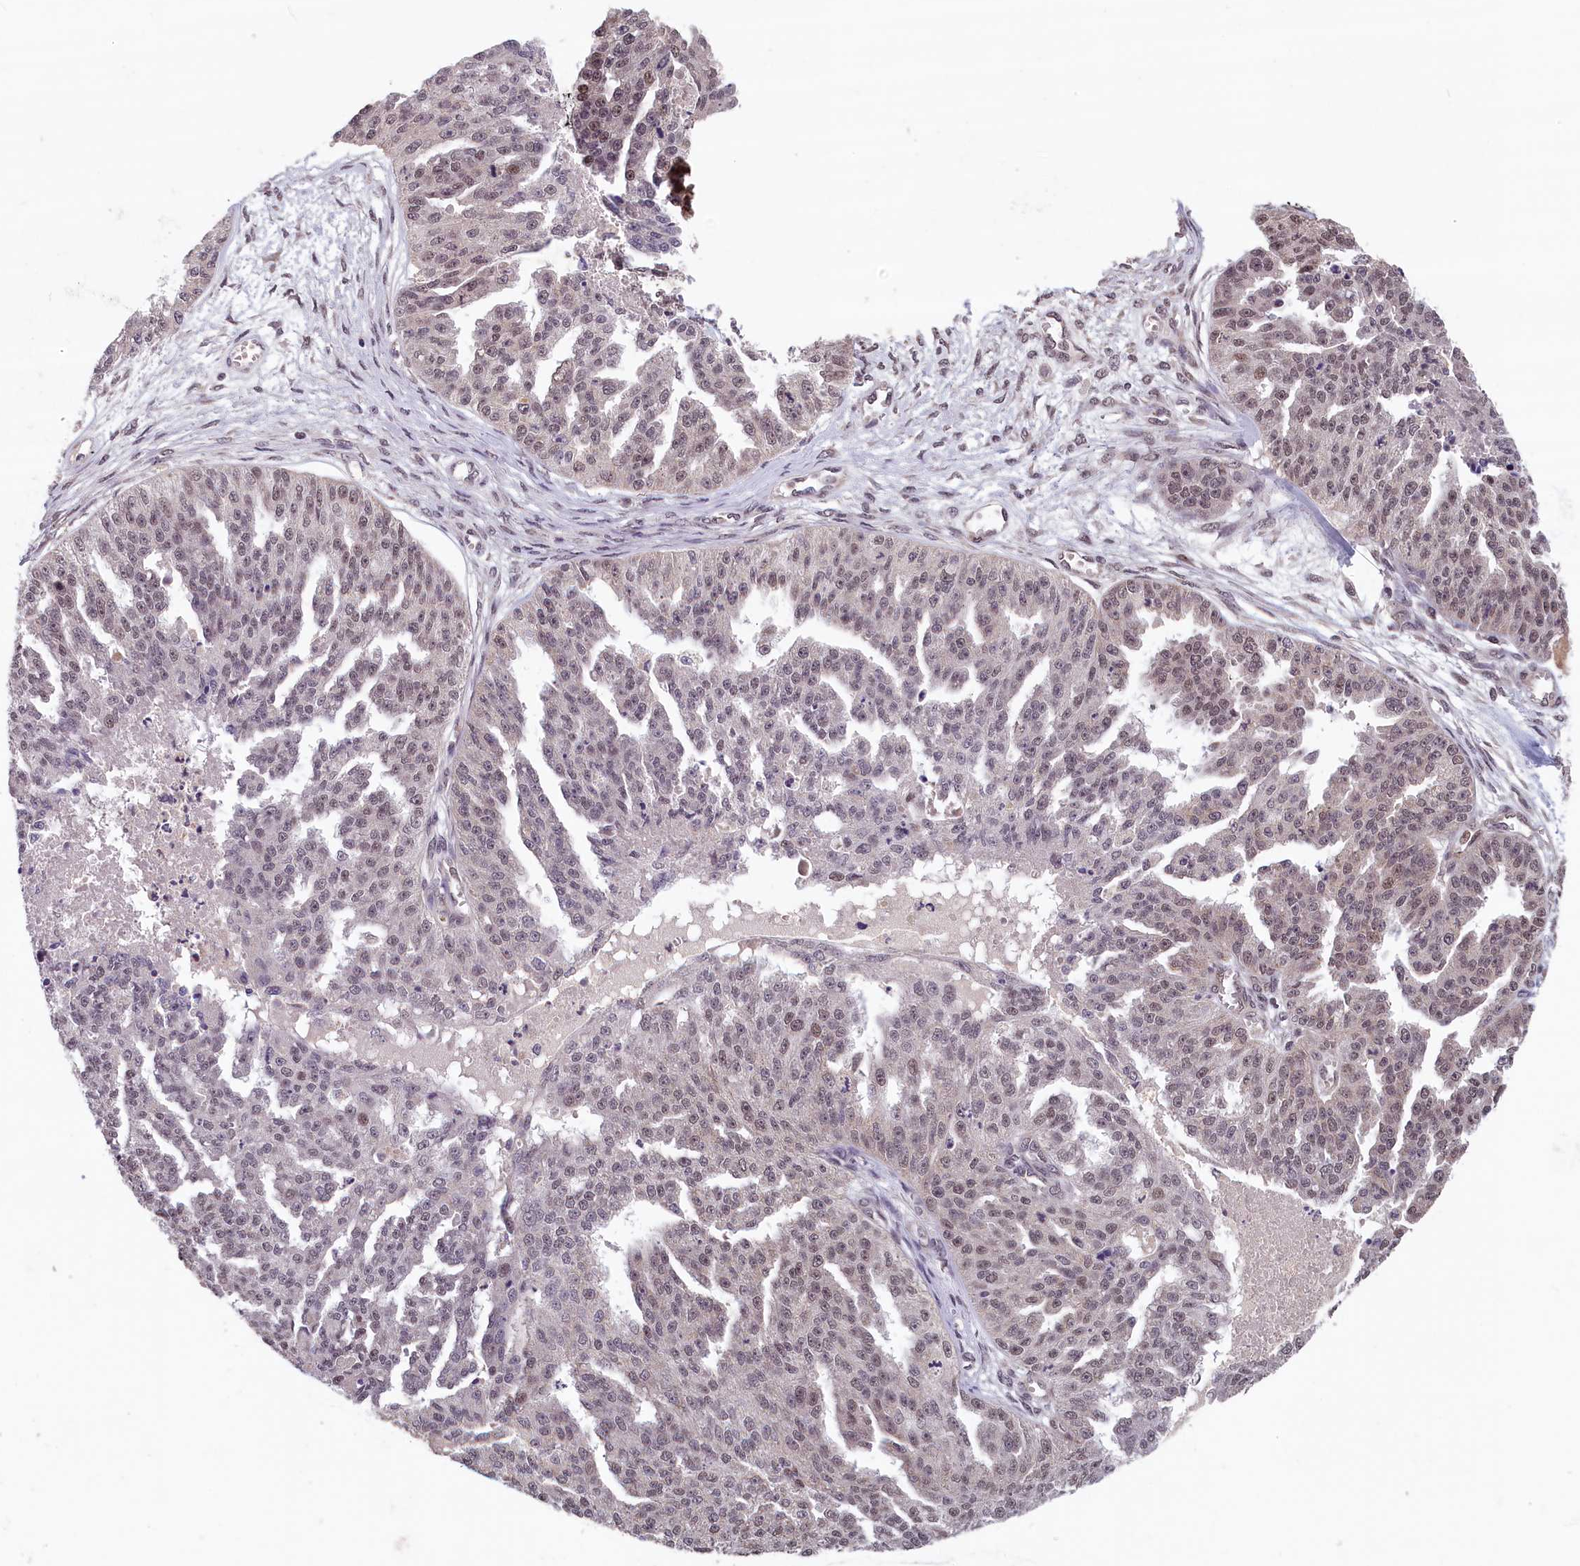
{"staining": {"intensity": "weak", "quantity": "25%-75%", "location": "nuclear"}, "tissue": "ovarian cancer", "cell_type": "Tumor cells", "image_type": "cancer", "snomed": [{"axis": "morphology", "description": "Cystadenocarcinoma, serous, NOS"}, {"axis": "topography", "description": "Ovary"}], "caption": "Immunohistochemical staining of human ovarian cancer demonstrates weak nuclear protein expression in about 25%-75% of tumor cells.", "gene": "KCNK6", "patient": {"sex": "female", "age": 58}}